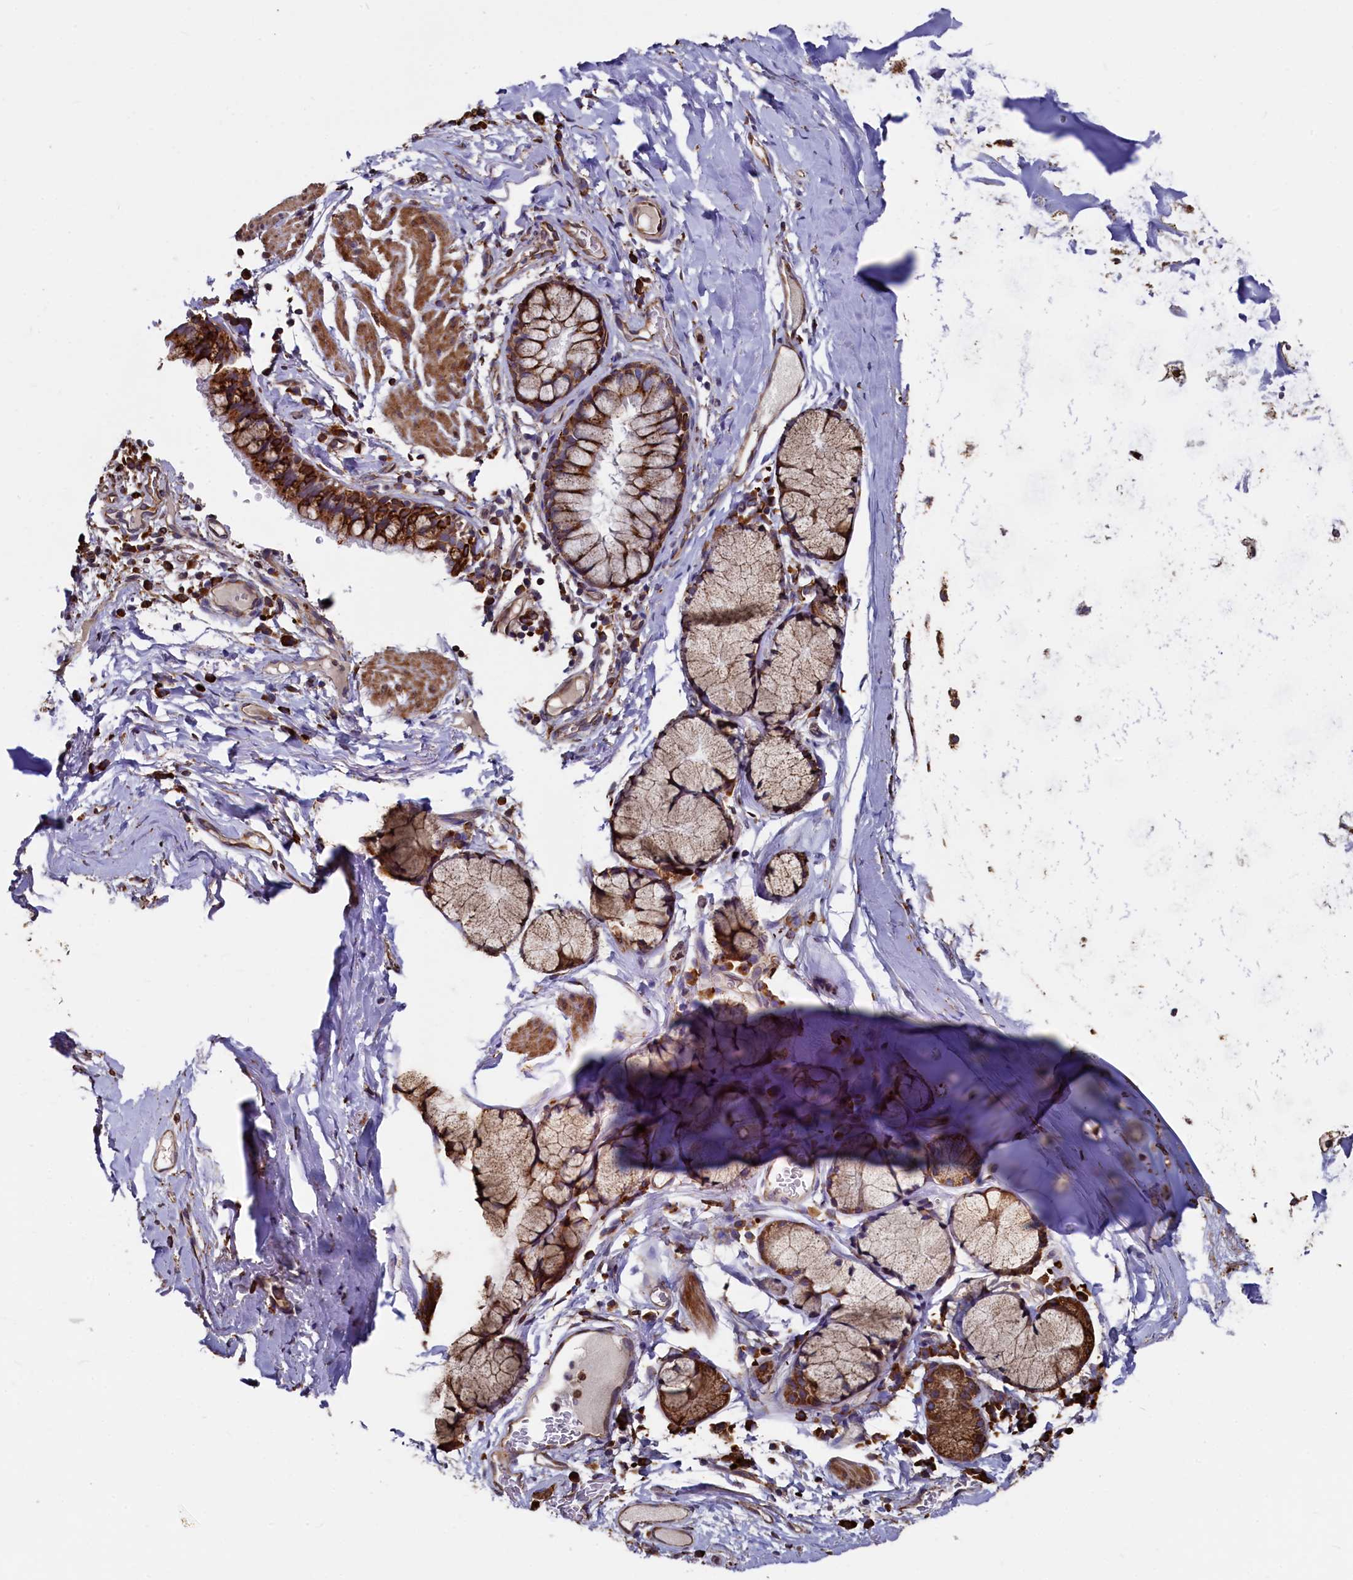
{"staining": {"intensity": "moderate", "quantity": ">75%", "location": "cytoplasmic/membranous"}, "tissue": "bronchus", "cell_type": "Respiratory epithelial cells", "image_type": "normal", "snomed": [{"axis": "morphology", "description": "Normal tissue, NOS"}, {"axis": "topography", "description": "Cartilage tissue"}, {"axis": "topography", "description": "Bronchus"}], "caption": "Protein staining by immunohistochemistry (IHC) exhibits moderate cytoplasmic/membranous positivity in approximately >75% of respiratory epithelial cells in unremarkable bronchus. The protein of interest is stained brown, and the nuclei are stained in blue (DAB IHC with brightfield microscopy, high magnification).", "gene": "NEURL1B", "patient": {"sex": "female", "age": 36}}